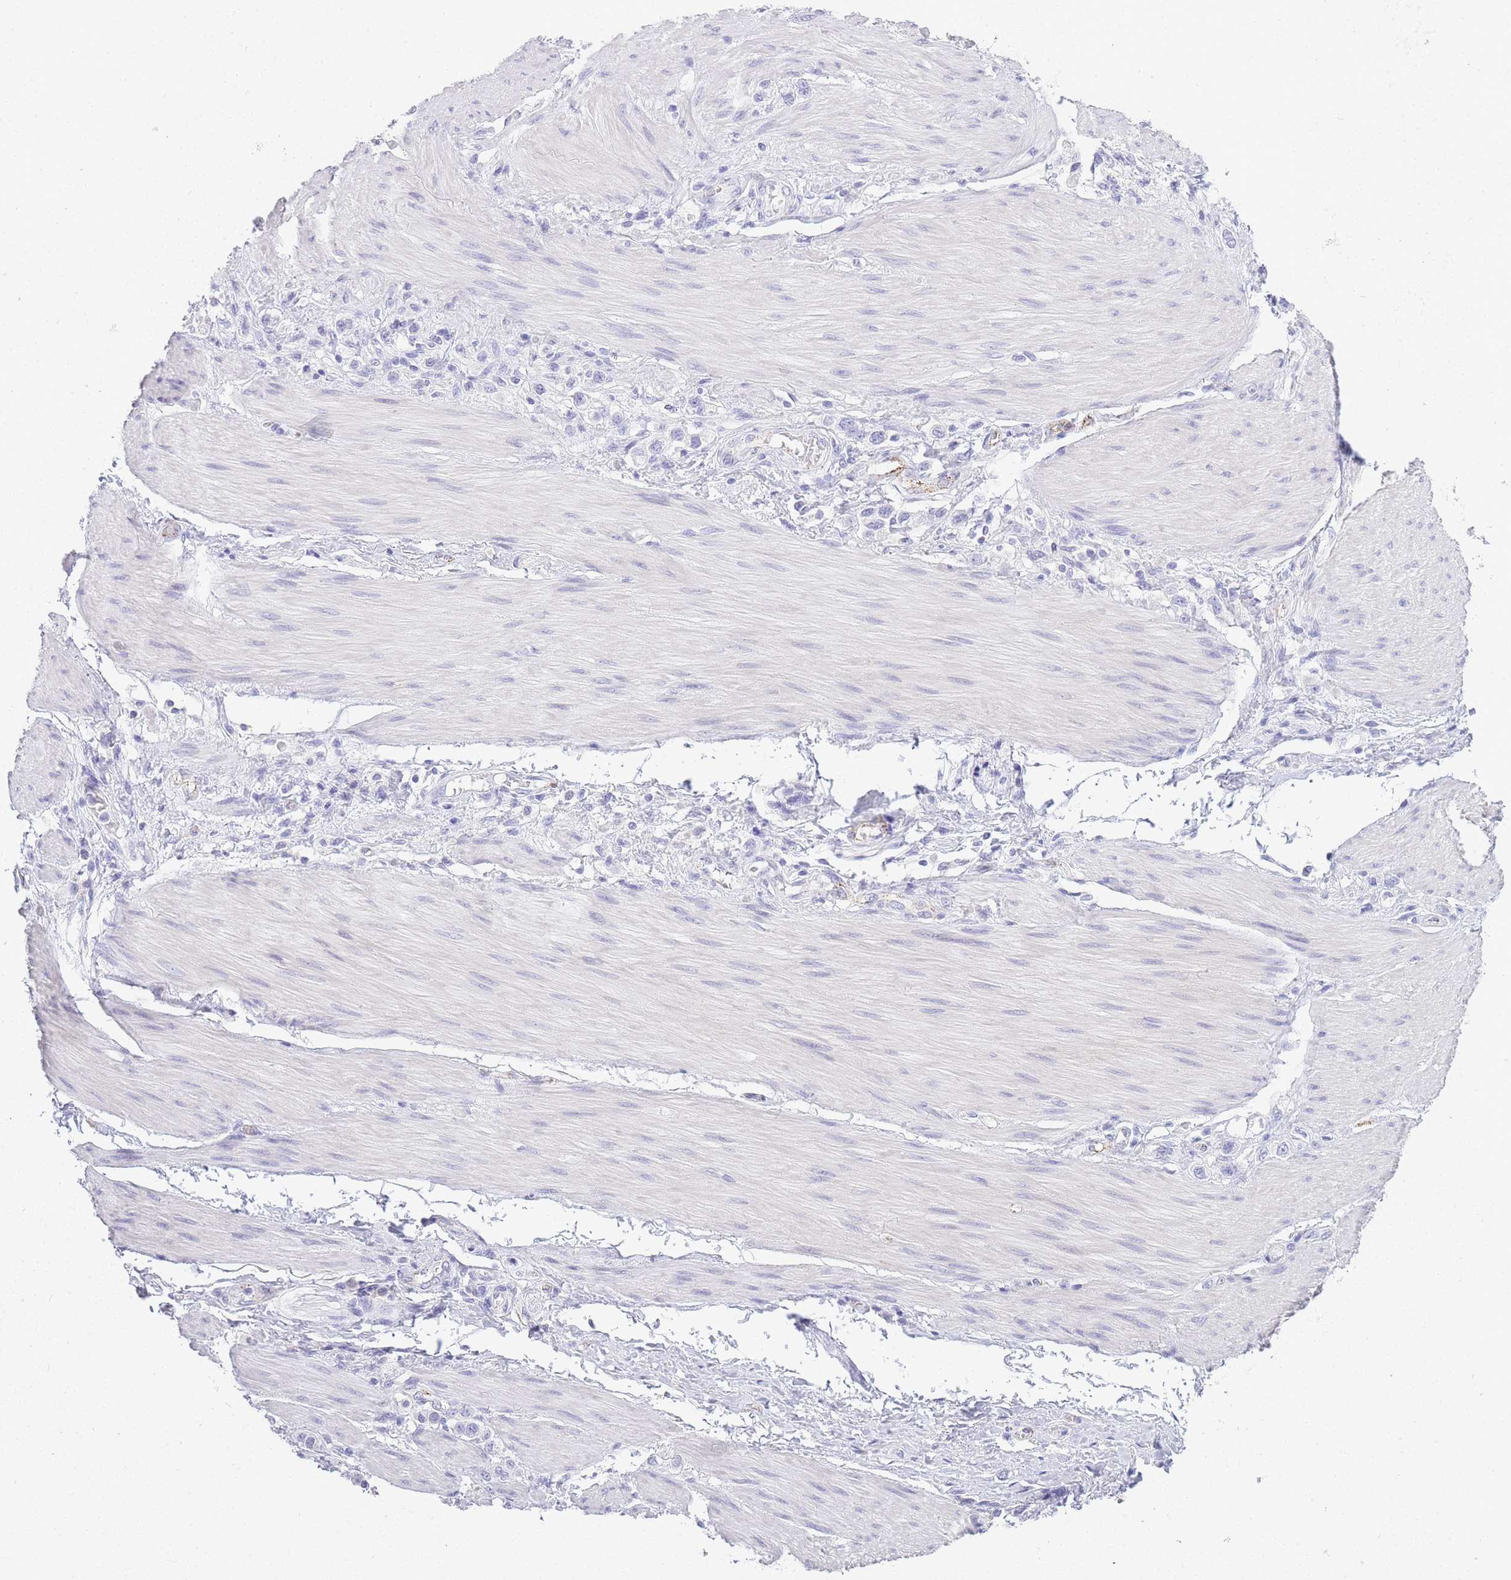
{"staining": {"intensity": "negative", "quantity": "none", "location": "none"}, "tissue": "stomach cancer", "cell_type": "Tumor cells", "image_type": "cancer", "snomed": [{"axis": "morphology", "description": "Adenocarcinoma, NOS"}, {"axis": "topography", "description": "Stomach"}], "caption": "A histopathology image of adenocarcinoma (stomach) stained for a protein shows no brown staining in tumor cells.", "gene": "RHO", "patient": {"sex": "female", "age": 65}}